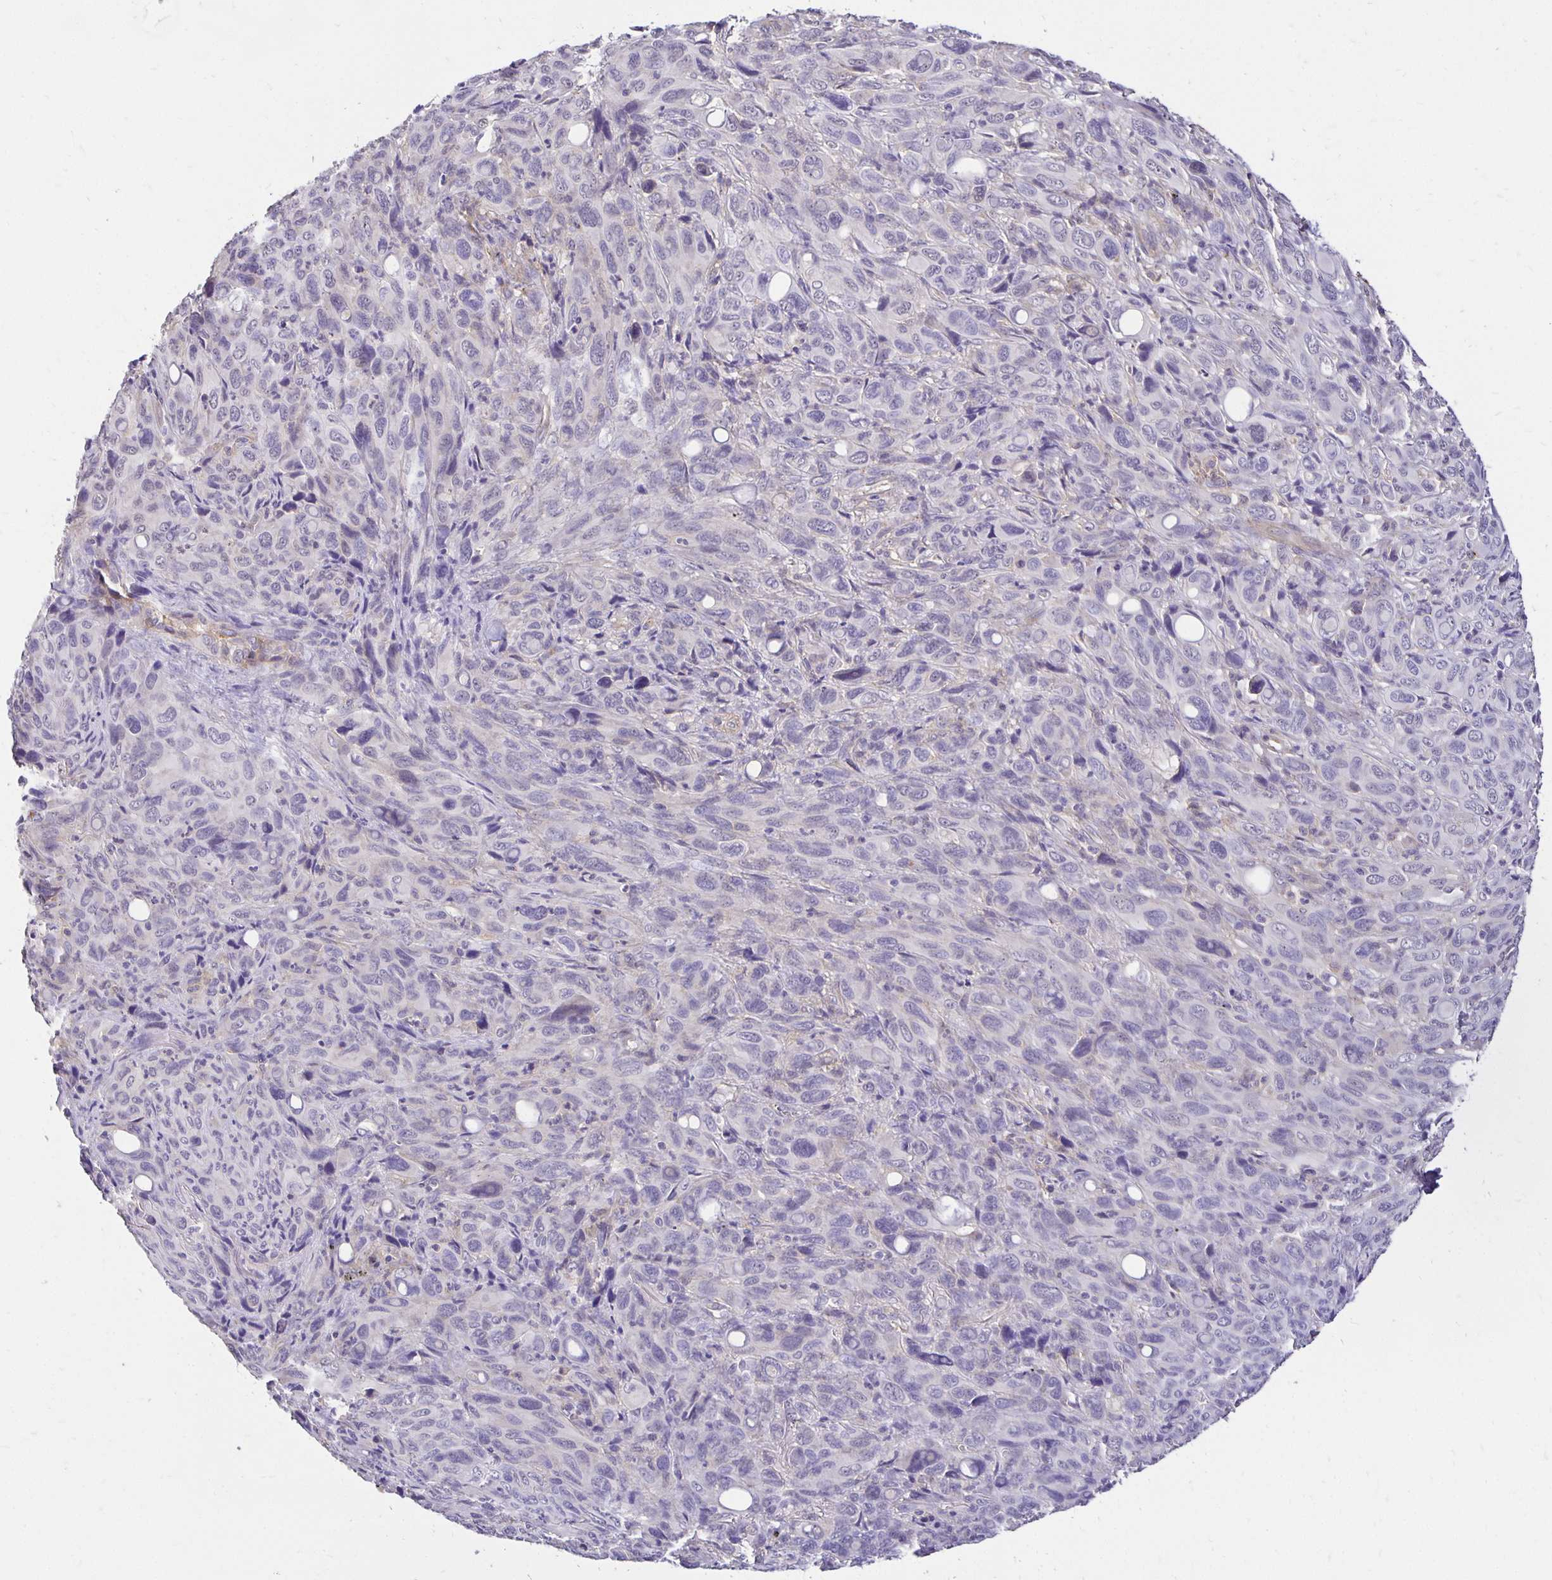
{"staining": {"intensity": "negative", "quantity": "none", "location": "none"}, "tissue": "melanoma", "cell_type": "Tumor cells", "image_type": "cancer", "snomed": [{"axis": "morphology", "description": "Malignant melanoma, Metastatic site"}, {"axis": "topography", "description": "Lung"}], "caption": "DAB (3,3'-diaminobenzidine) immunohistochemical staining of human melanoma reveals no significant staining in tumor cells. The staining was performed using DAB to visualize the protein expression in brown, while the nuclei were stained in blue with hematoxylin (Magnification: 20x).", "gene": "PNPLA3", "patient": {"sex": "male", "age": 48}}